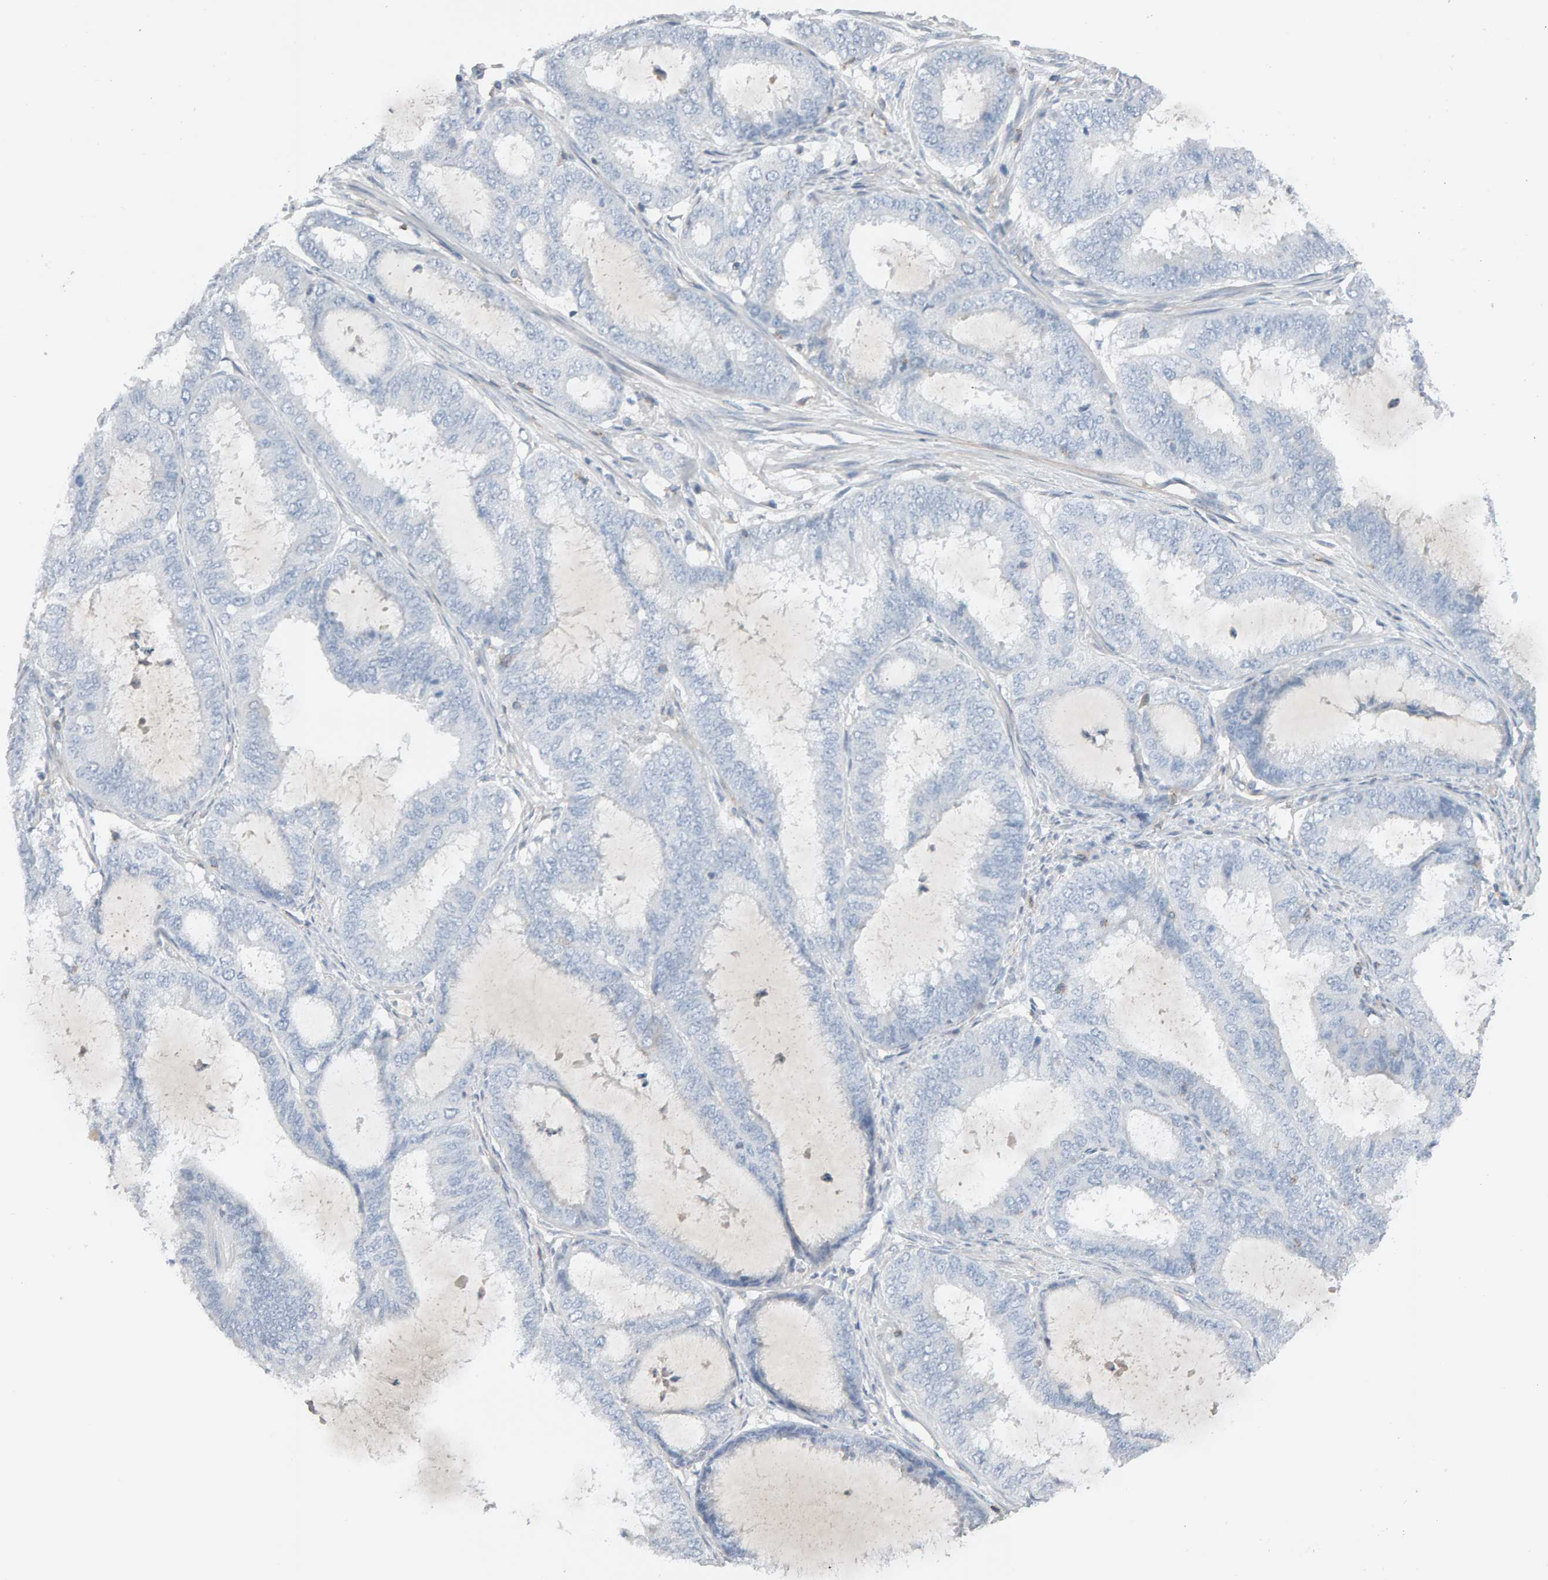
{"staining": {"intensity": "negative", "quantity": "none", "location": "none"}, "tissue": "endometrial cancer", "cell_type": "Tumor cells", "image_type": "cancer", "snomed": [{"axis": "morphology", "description": "Adenocarcinoma, NOS"}, {"axis": "topography", "description": "Endometrium"}], "caption": "Tumor cells are negative for protein expression in human endometrial cancer (adenocarcinoma).", "gene": "FYN", "patient": {"sex": "female", "age": 51}}